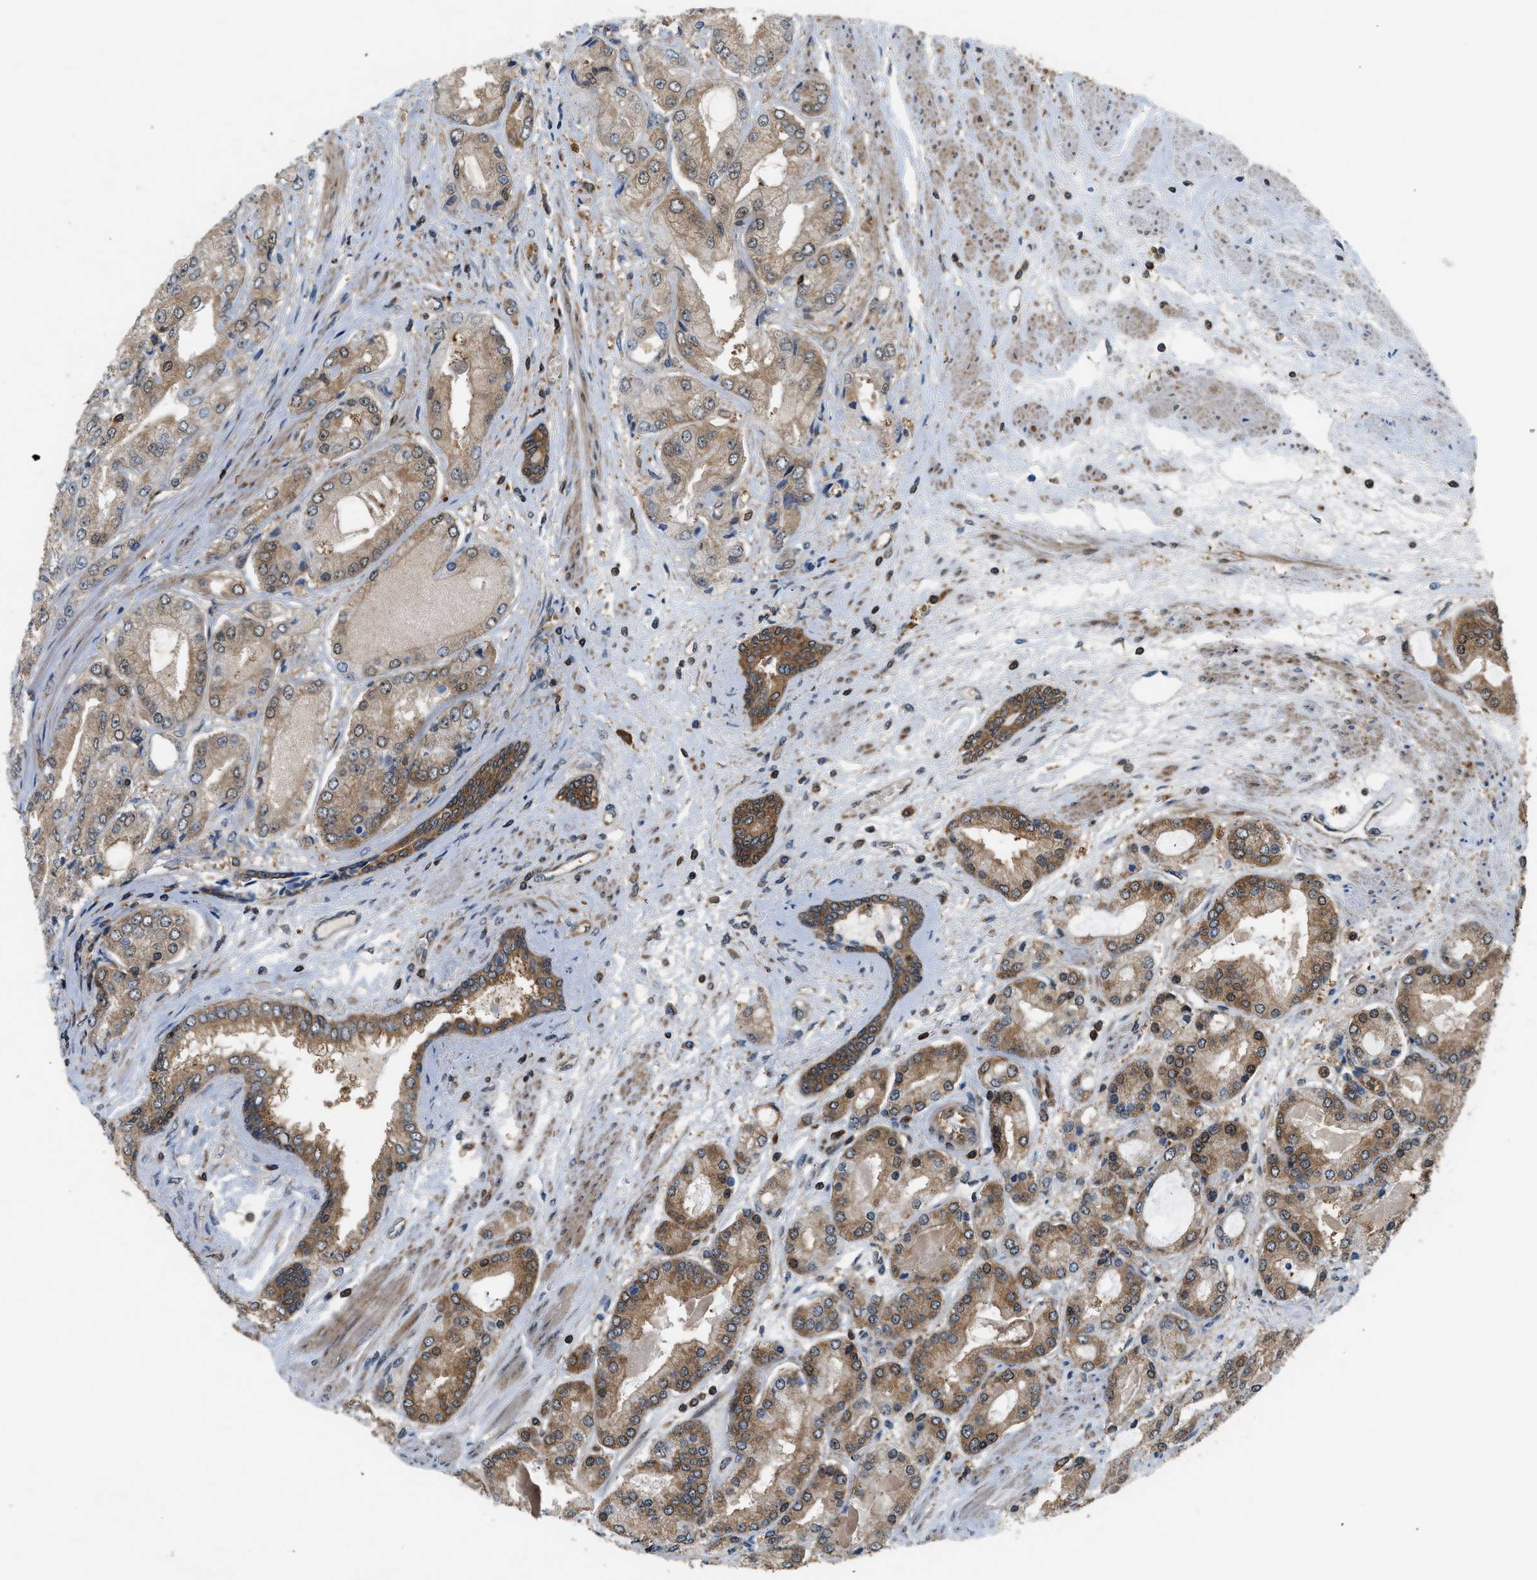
{"staining": {"intensity": "moderate", "quantity": ">75%", "location": "cytoplasmic/membranous"}, "tissue": "prostate cancer", "cell_type": "Tumor cells", "image_type": "cancer", "snomed": [{"axis": "morphology", "description": "Adenocarcinoma, High grade"}, {"axis": "topography", "description": "Prostate"}], "caption": "Immunohistochemistry staining of prostate cancer, which shows medium levels of moderate cytoplasmic/membranous expression in about >75% of tumor cells indicating moderate cytoplasmic/membranous protein expression. The staining was performed using DAB (brown) for protein detection and nuclei were counterstained in hematoxylin (blue).", "gene": "OXSR1", "patient": {"sex": "male", "age": 59}}